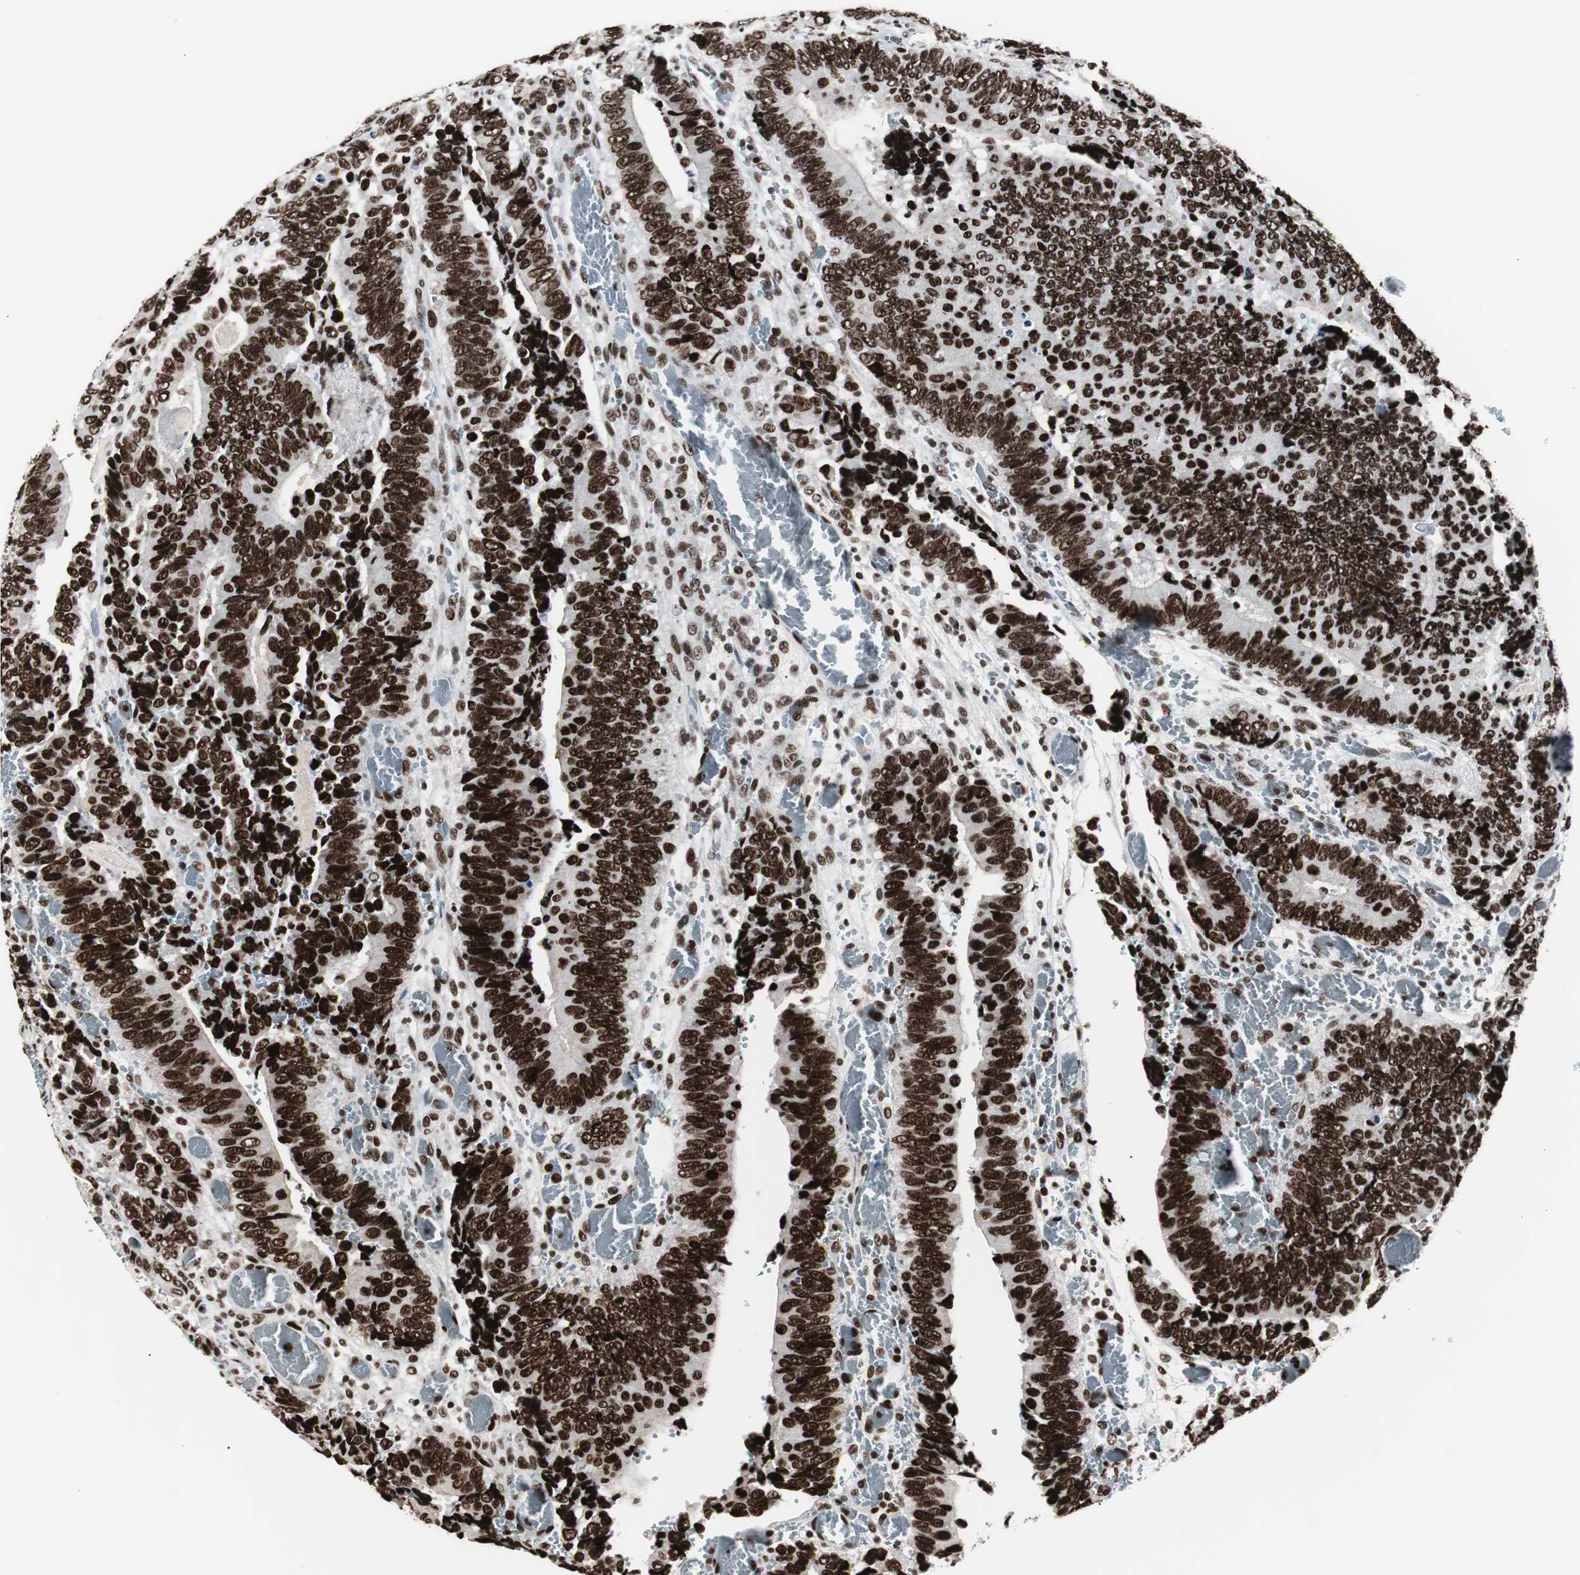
{"staining": {"intensity": "strong", "quantity": ">75%", "location": "nuclear"}, "tissue": "colorectal cancer", "cell_type": "Tumor cells", "image_type": "cancer", "snomed": [{"axis": "morphology", "description": "Adenocarcinoma, NOS"}, {"axis": "topography", "description": "Colon"}], "caption": "Colorectal adenocarcinoma stained for a protein (brown) shows strong nuclear positive positivity in about >75% of tumor cells.", "gene": "XRCC1", "patient": {"sex": "male", "age": 72}}